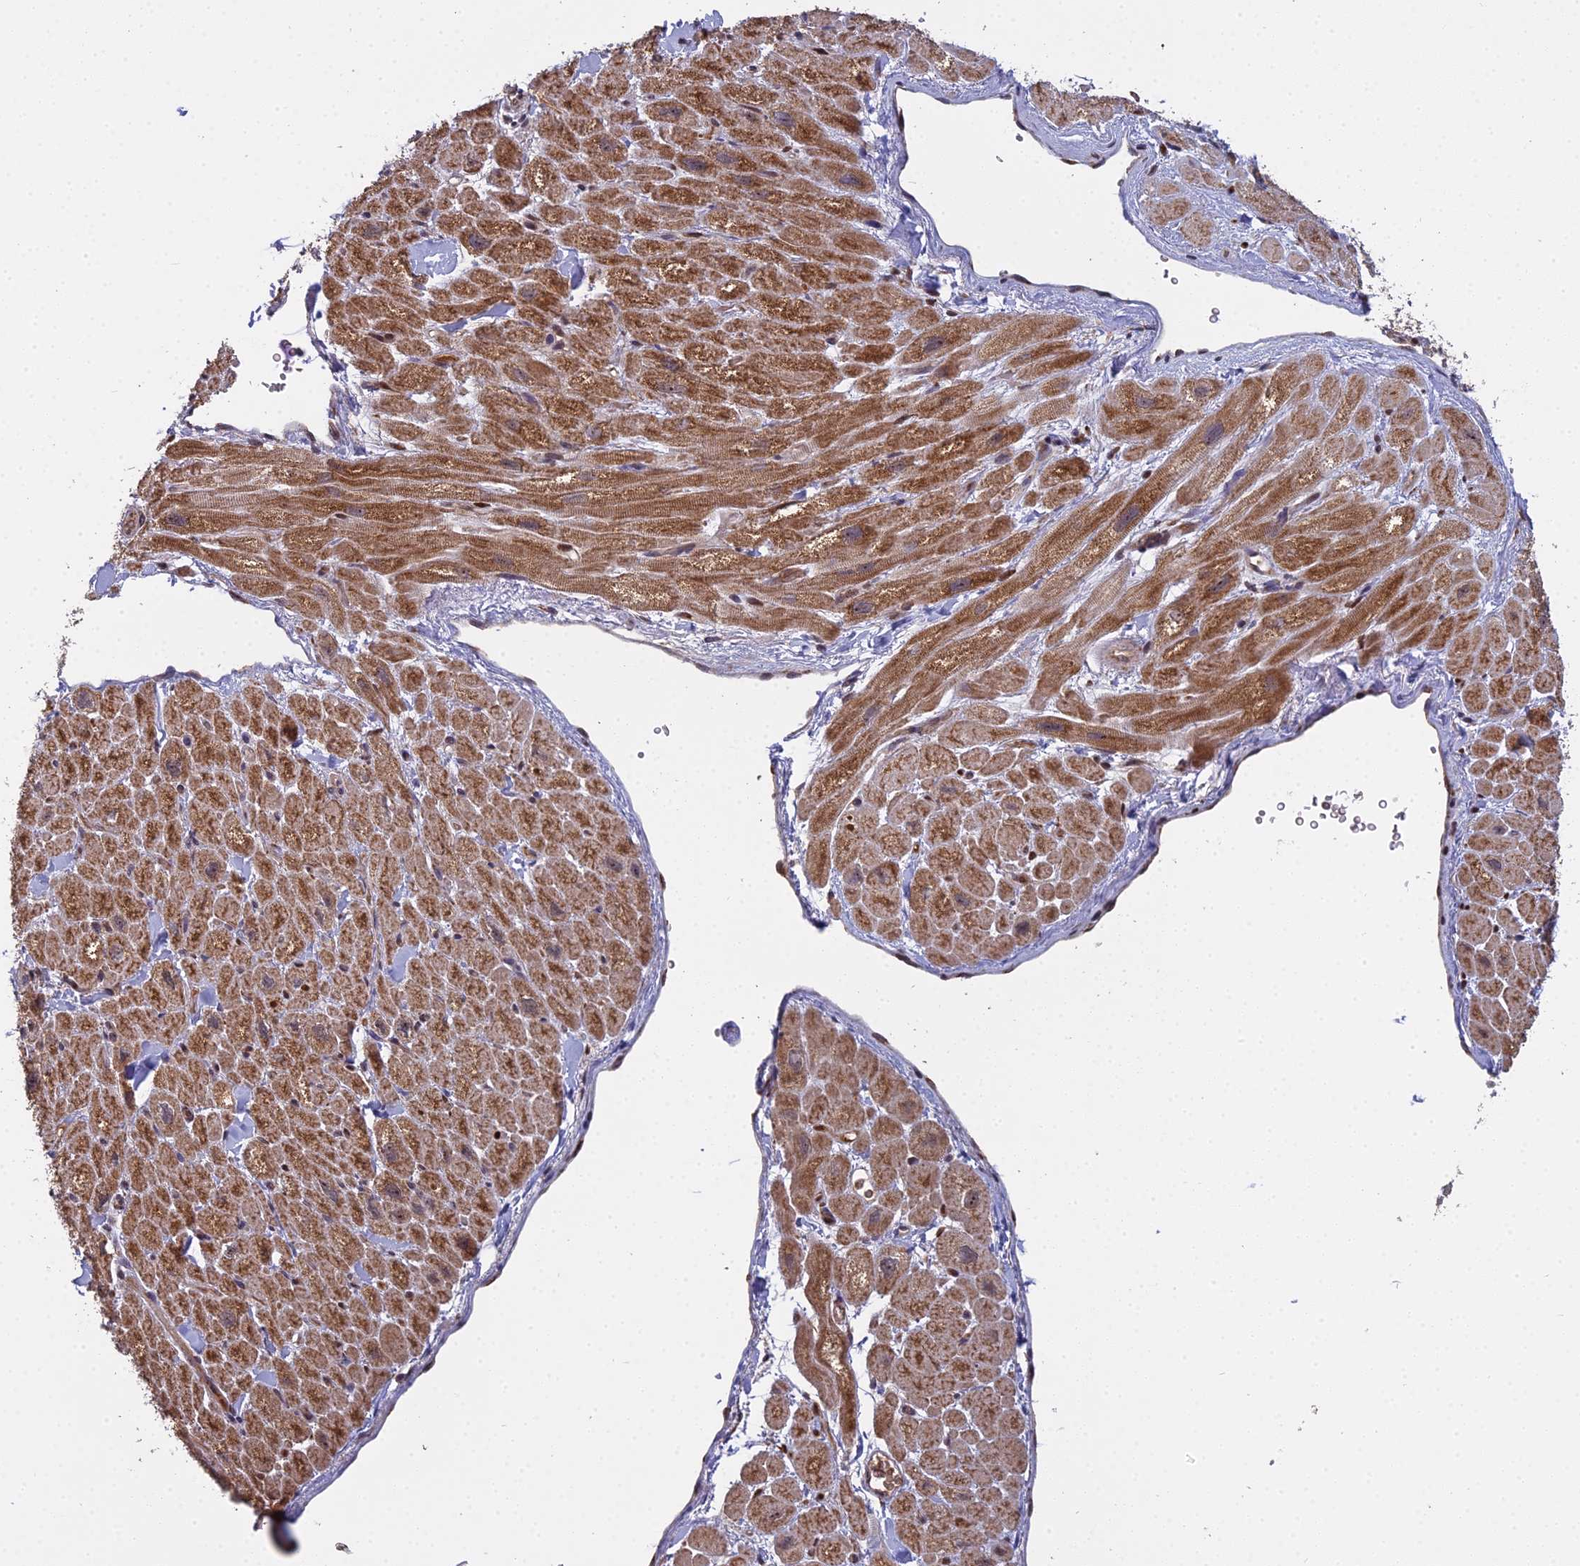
{"staining": {"intensity": "moderate", "quantity": "25%-75%", "location": "cytoplasmic/membranous"}, "tissue": "heart muscle", "cell_type": "Cardiomyocytes", "image_type": "normal", "snomed": [{"axis": "morphology", "description": "Normal tissue, NOS"}, {"axis": "topography", "description": "Heart"}], "caption": "Immunohistochemical staining of benign heart muscle exhibits medium levels of moderate cytoplasmic/membranous expression in about 25%-75% of cardiomyocytes.", "gene": "MEOX1", "patient": {"sex": "male", "age": 65}}